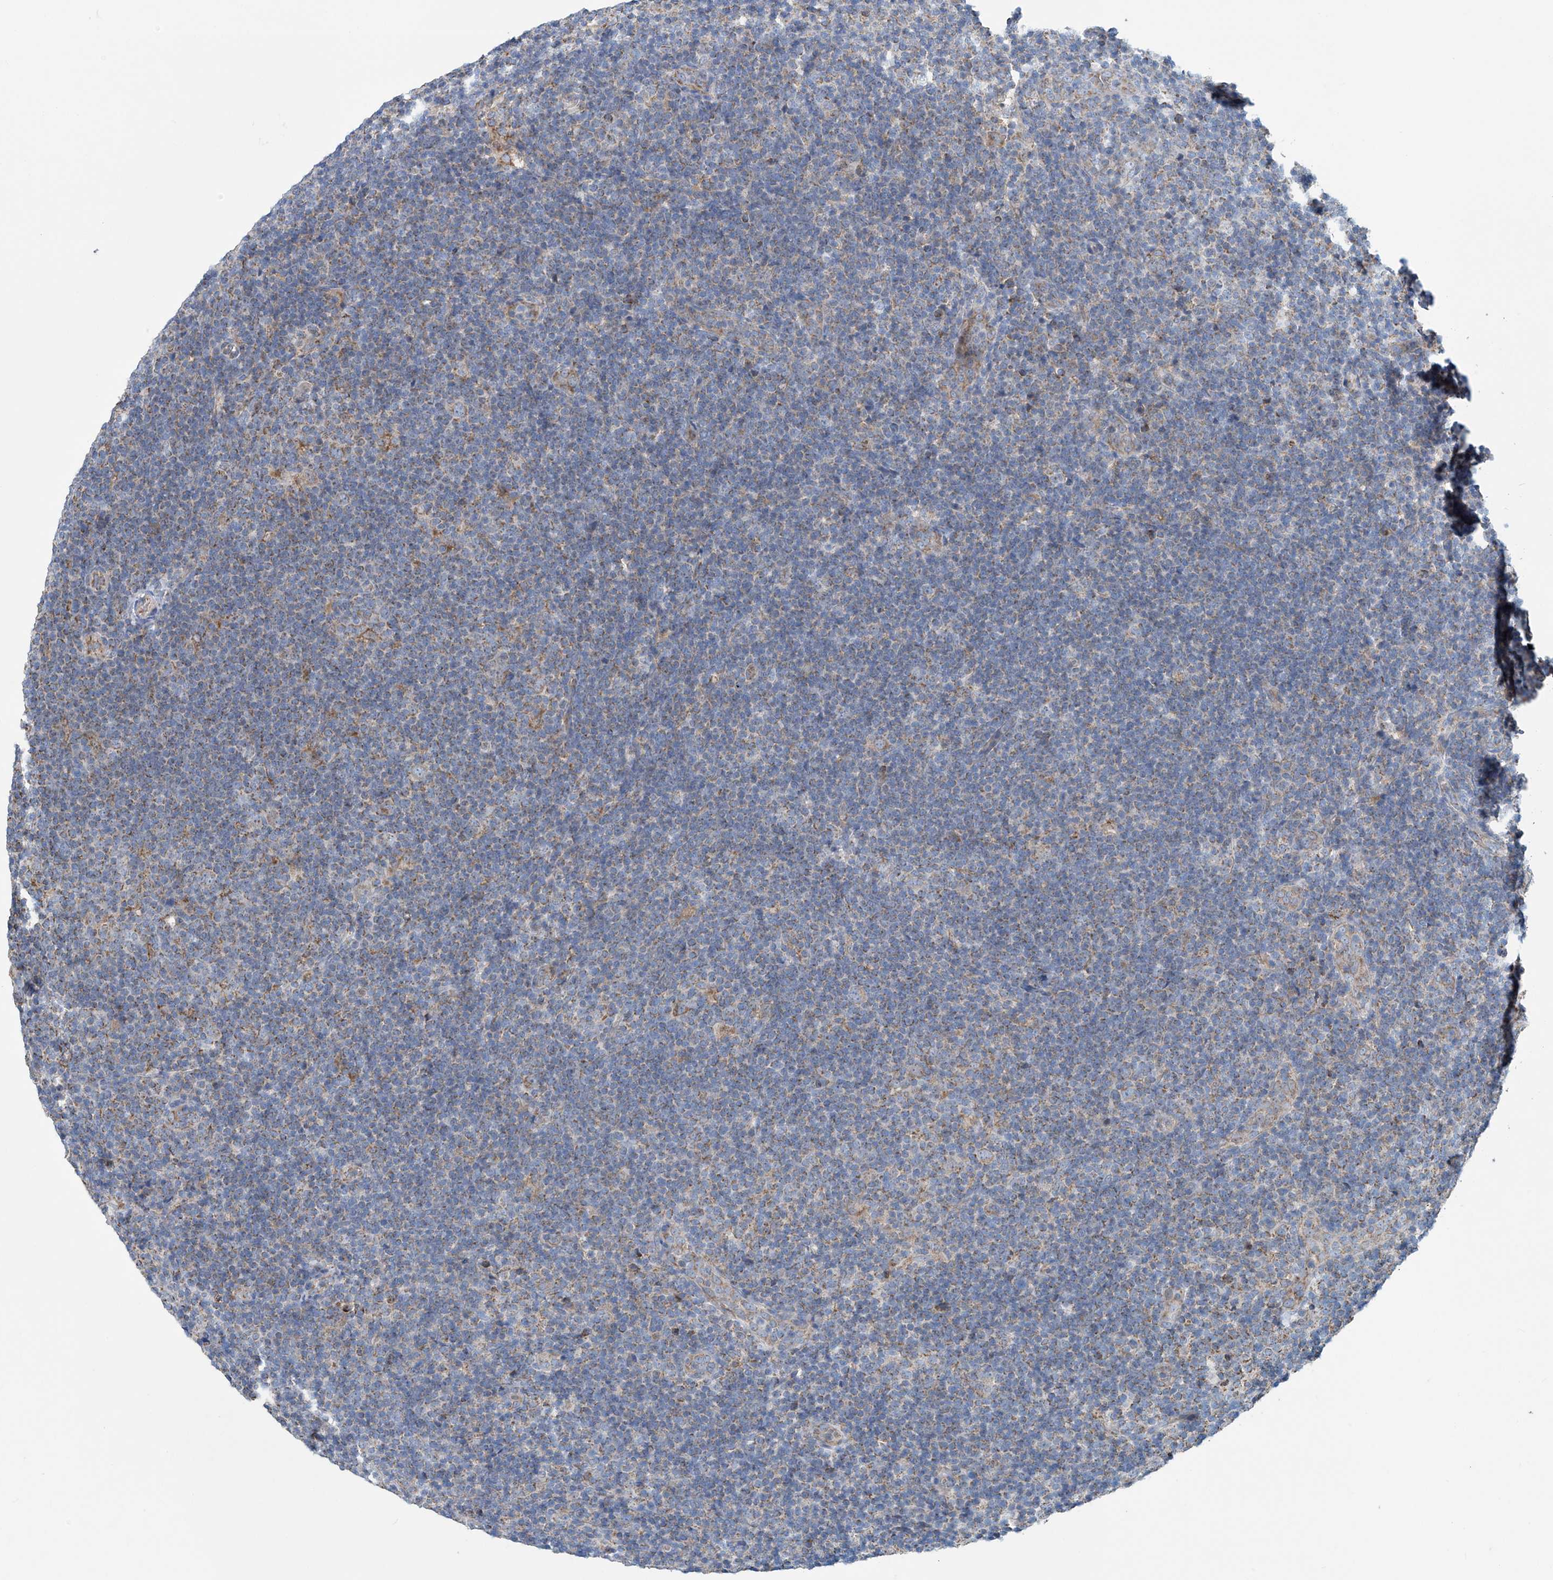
{"staining": {"intensity": "weak", "quantity": "25%-75%", "location": "cytoplasmic/membranous"}, "tissue": "lymphoma", "cell_type": "Tumor cells", "image_type": "cancer", "snomed": [{"axis": "morphology", "description": "Hodgkin's disease, NOS"}, {"axis": "topography", "description": "Lymph node"}], "caption": "A brown stain shows weak cytoplasmic/membranous staining of a protein in Hodgkin's disease tumor cells.", "gene": "COMMD1", "patient": {"sex": "female", "age": 57}}